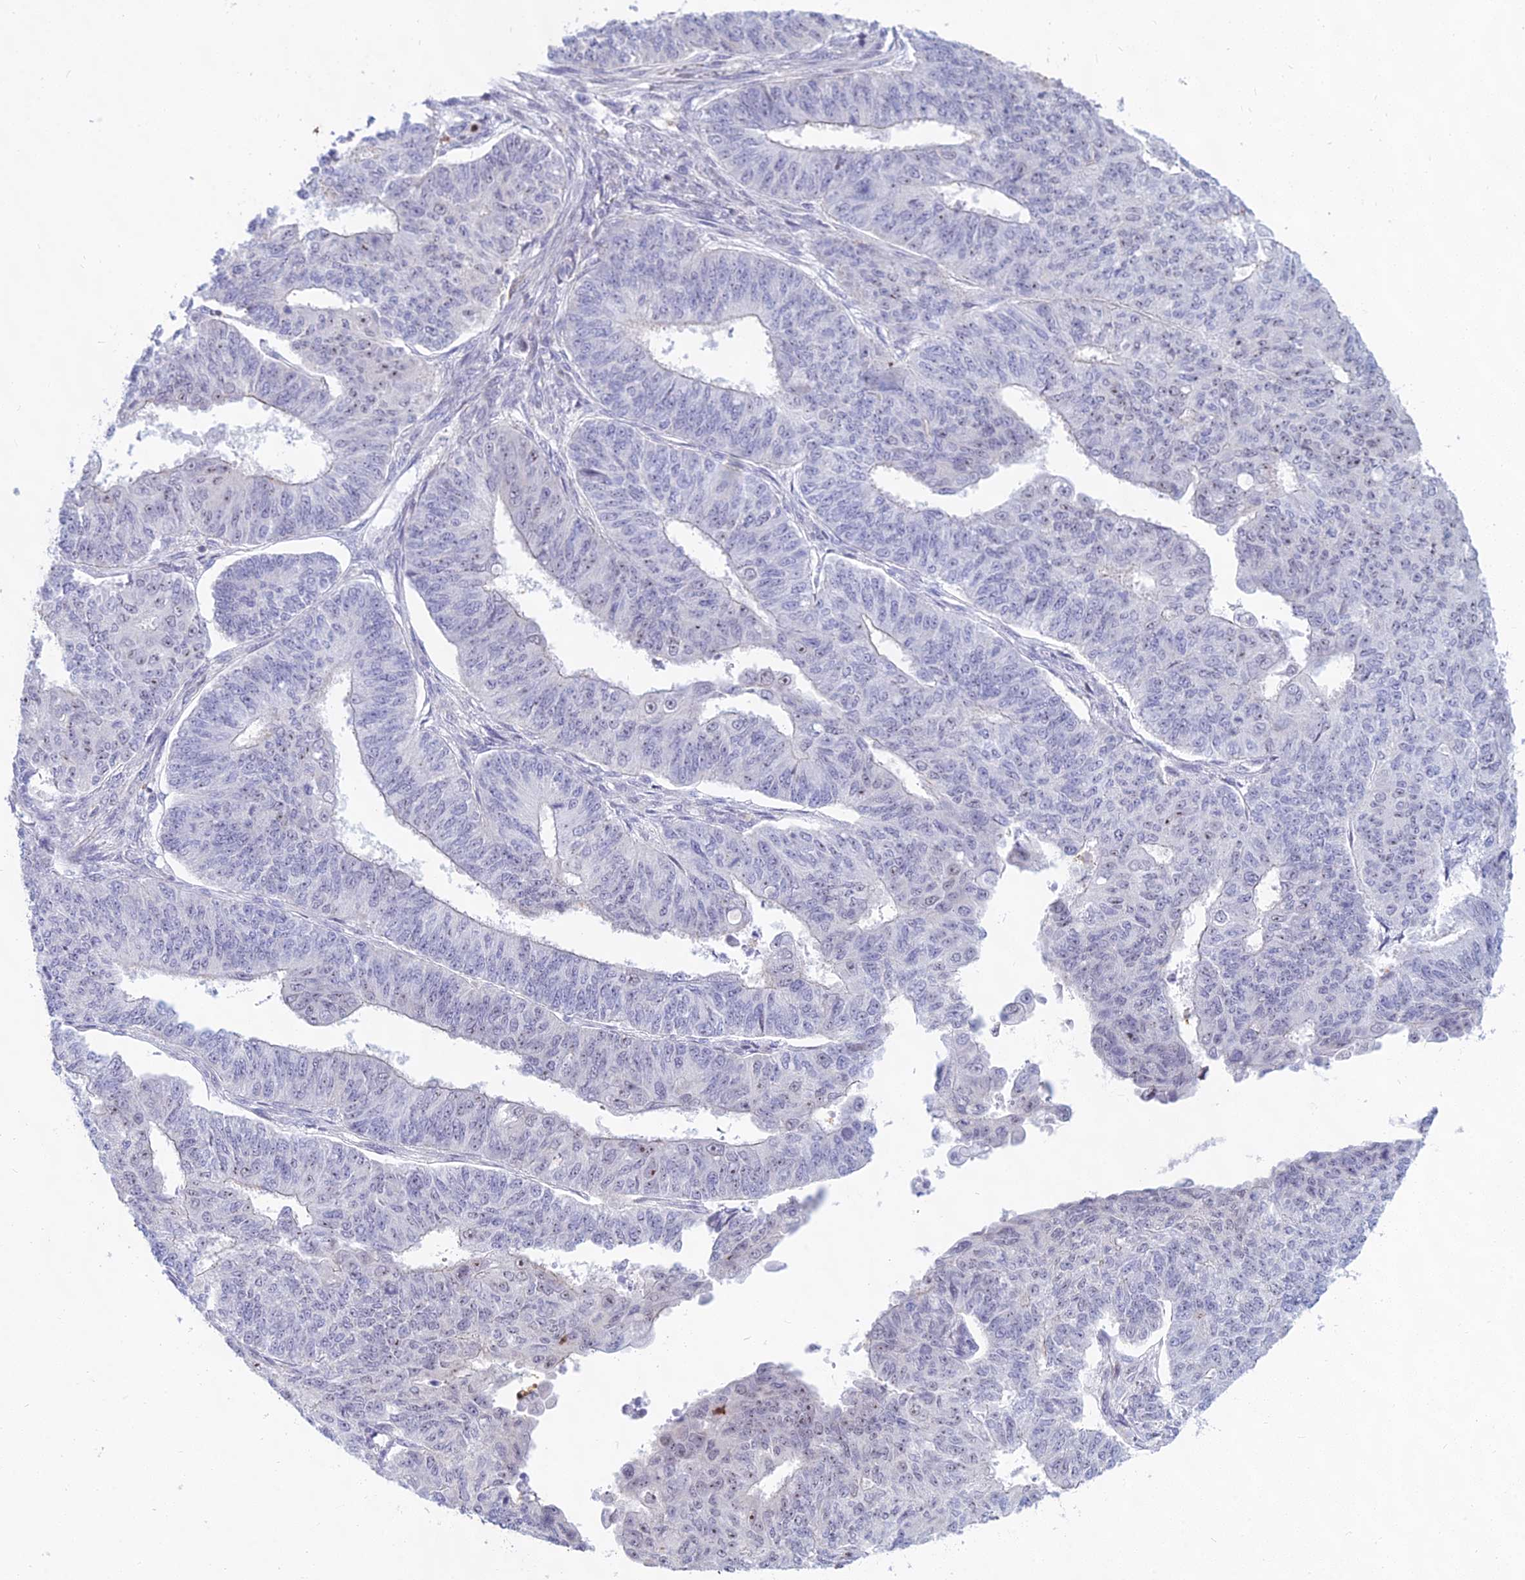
{"staining": {"intensity": "negative", "quantity": "none", "location": "none"}, "tissue": "endometrial cancer", "cell_type": "Tumor cells", "image_type": "cancer", "snomed": [{"axis": "morphology", "description": "Adenocarcinoma, NOS"}, {"axis": "topography", "description": "Endometrium"}], "caption": "Human endometrial cancer stained for a protein using immunohistochemistry (IHC) exhibits no staining in tumor cells.", "gene": "KRR1", "patient": {"sex": "female", "age": 32}}